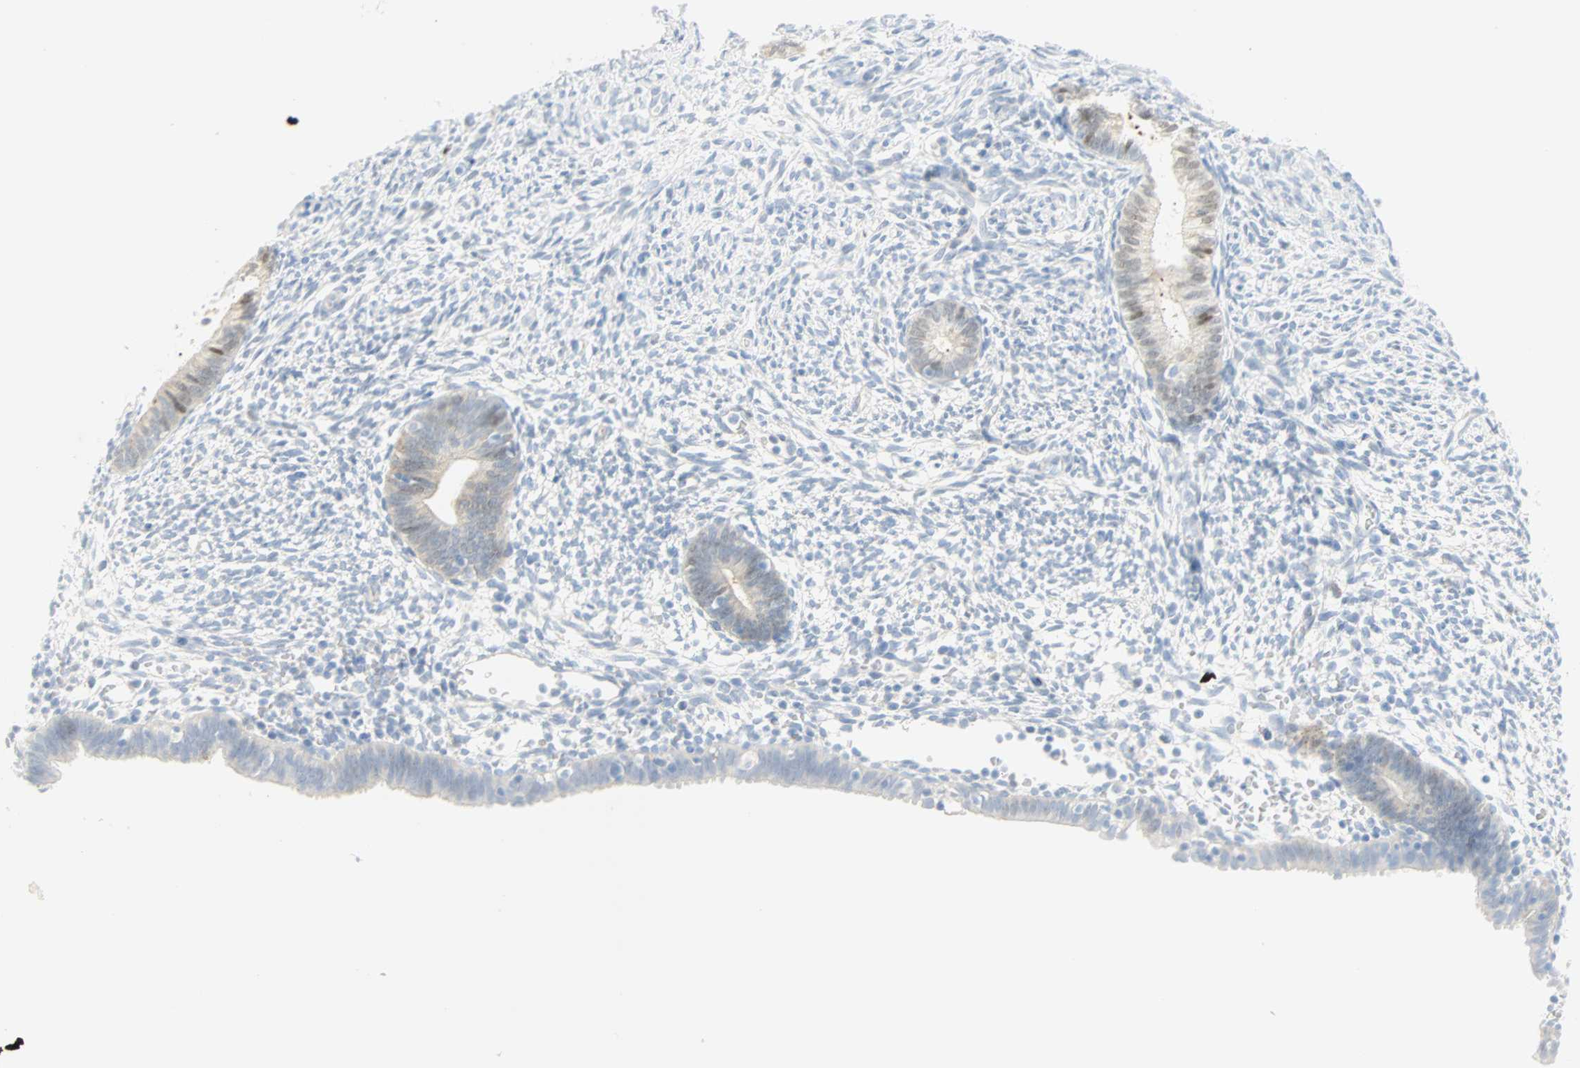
{"staining": {"intensity": "negative", "quantity": "none", "location": "none"}, "tissue": "endometrium", "cell_type": "Cells in endometrial stroma", "image_type": "normal", "snomed": [{"axis": "morphology", "description": "Normal tissue, NOS"}, {"axis": "morphology", "description": "Atrophy, NOS"}, {"axis": "topography", "description": "Uterus"}, {"axis": "topography", "description": "Endometrium"}], "caption": "Image shows no protein positivity in cells in endometrial stroma of normal endometrium.", "gene": "SELENBP1", "patient": {"sex": "female", "age": 68}}